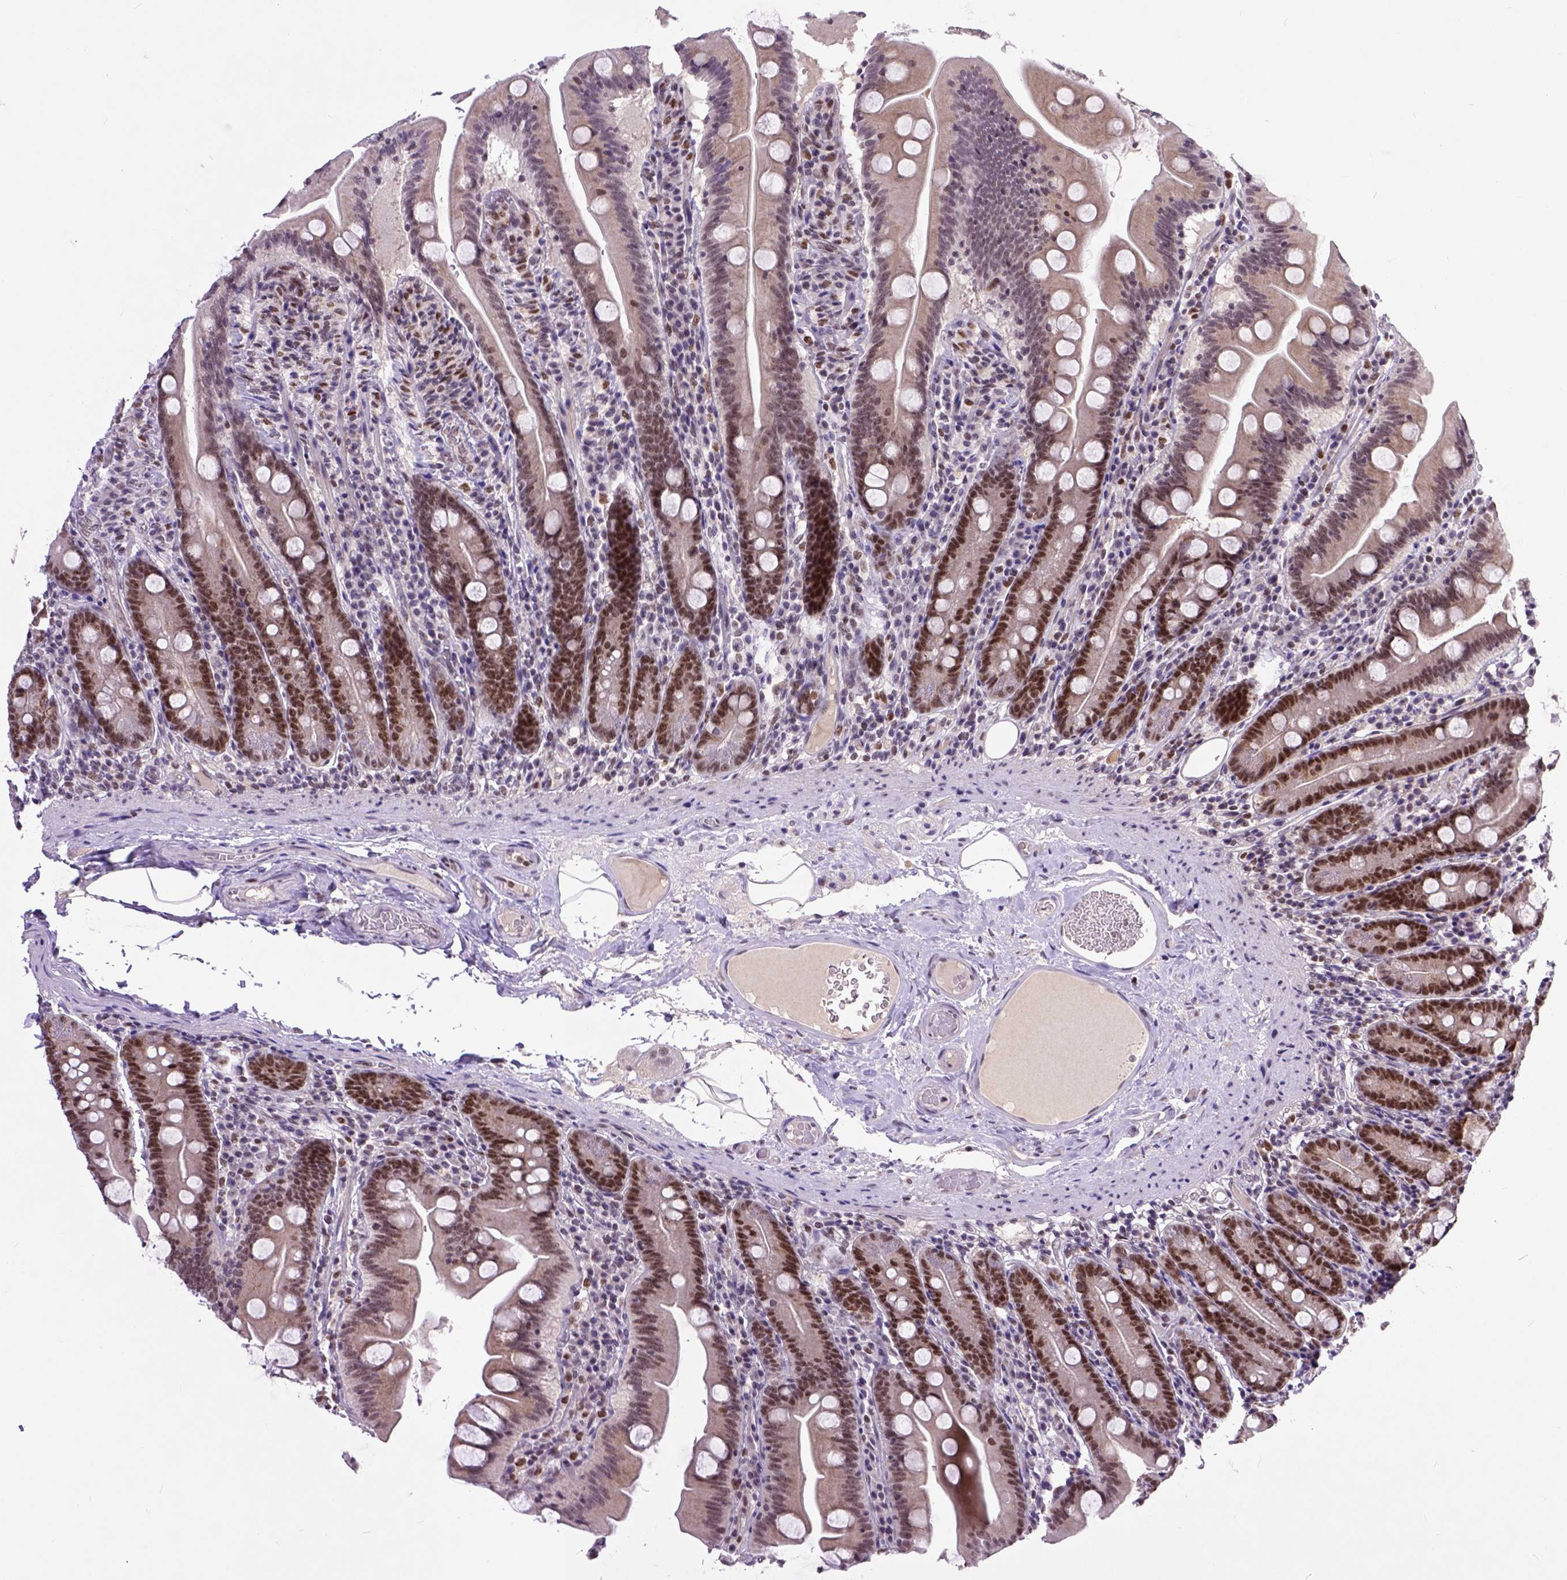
{"staining": {"intensity": "moderate", "quantity": "25%-75%", "location": "nuclear"}, "tissue": "small intestine", "cell_type": "Glandular cells", "image_type": "normal", "snomed": [{"axis": "morphology", "description": "Normal tissue, NOS"}, {"axis": "topography", "description": "Small intestine"}], "caption": "Moderate nuclear positivity for a protein is seen in approximately 25%-75% of glandular cells of normal small intestine using immunohistochemistry (IHC).", "gene": "RCC2", "patient": {"sex": "male", "age": 37}}